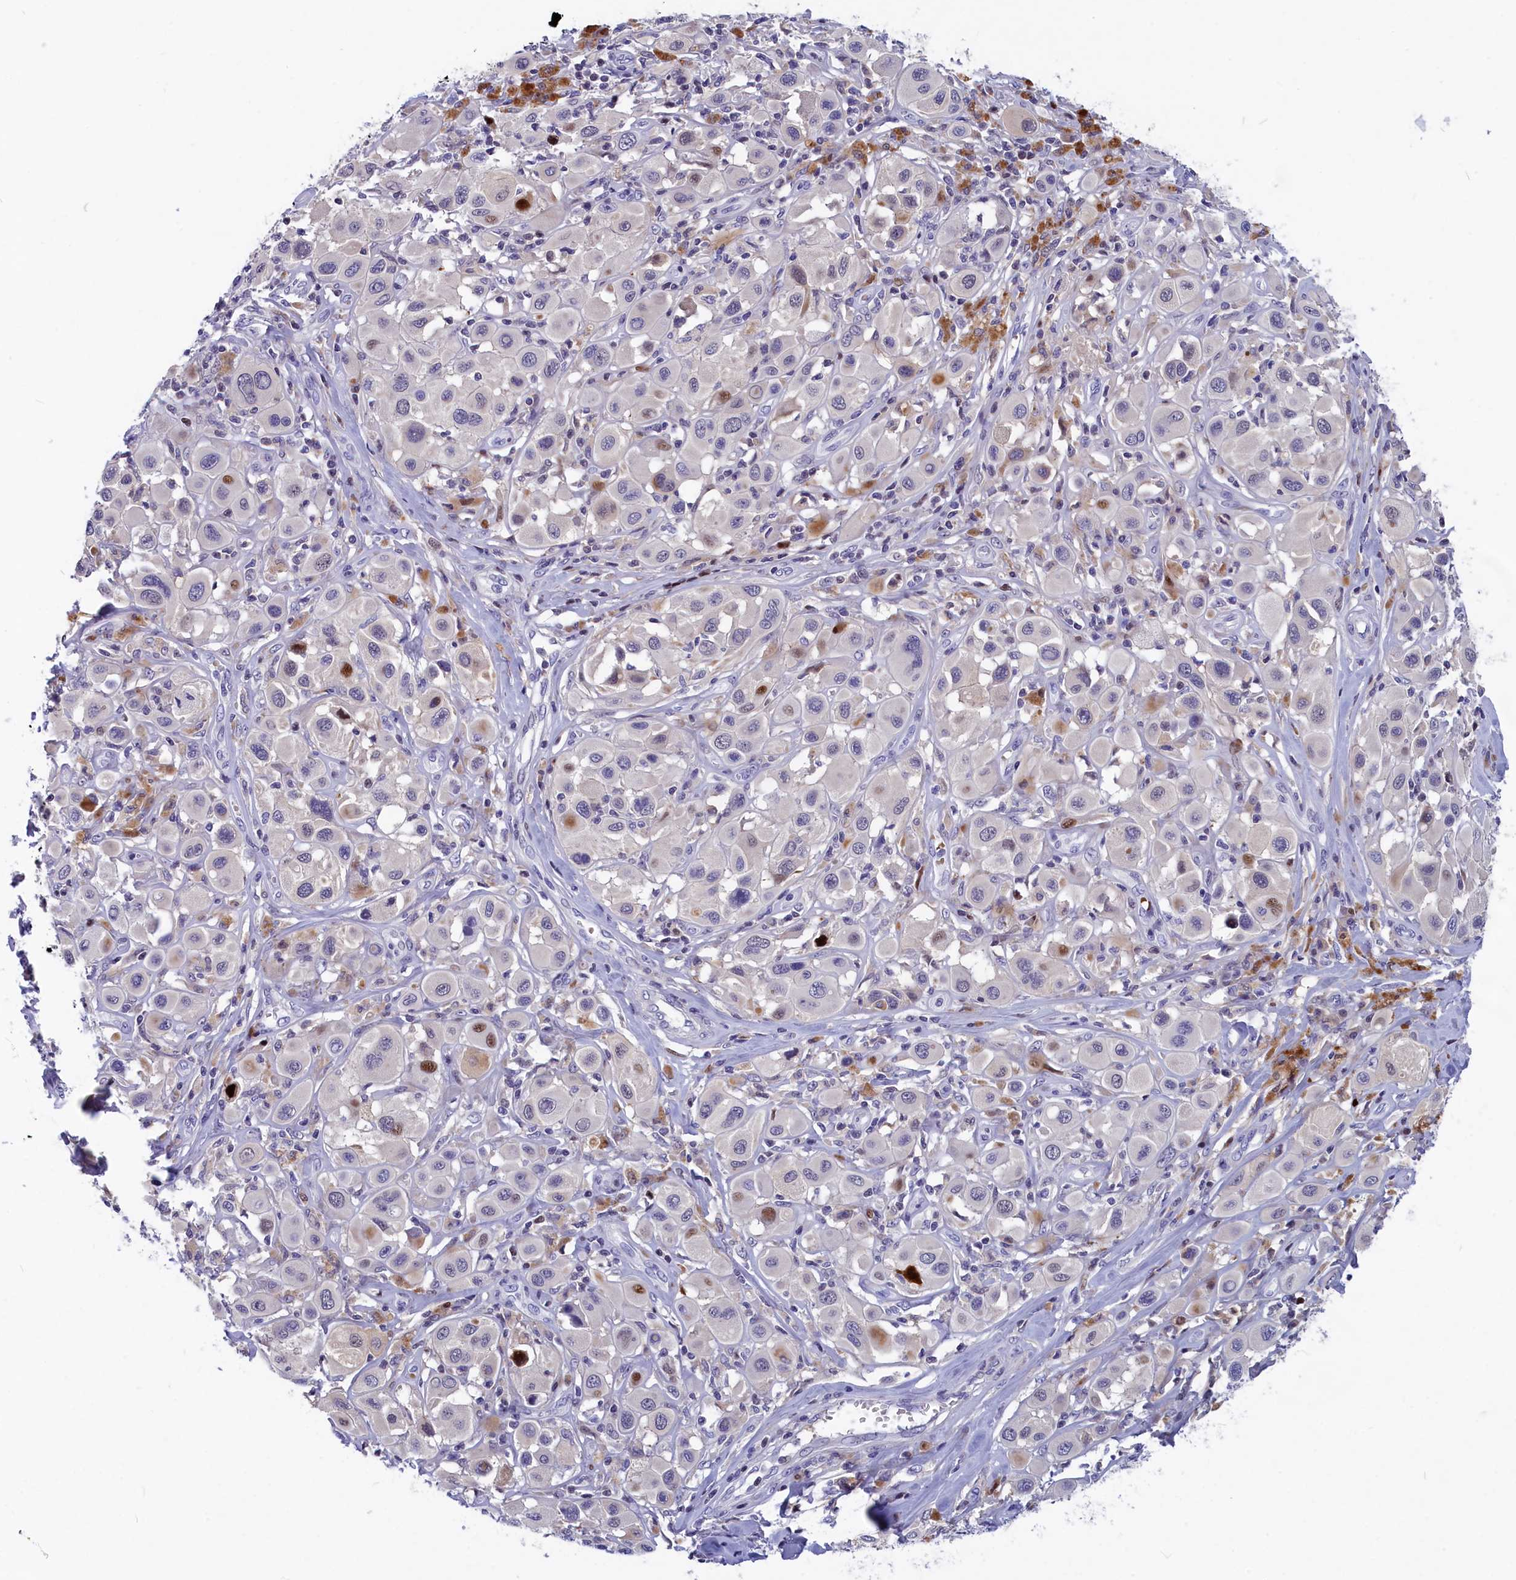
{"staining": {"intensity": "negative", "quantity": "none", "location": "none"}, "tissue": "melanoma", "cell_type": "Tumor cells", "image_type": "cancer", "snomed": [{"axis": "morphology", "description": "Malignant melanoma, Metastatic site"}, {"axis": "topography", "description": "Skin"}], "caption": "This micrograph is of melanoma stained with immunohistochemistry to label a protein in brown with the nuclei are counter-stained blue. There is no positivity in tumor cells.", "gene": "NKPD1", "patient": {"sex": "male", "age": 41}}